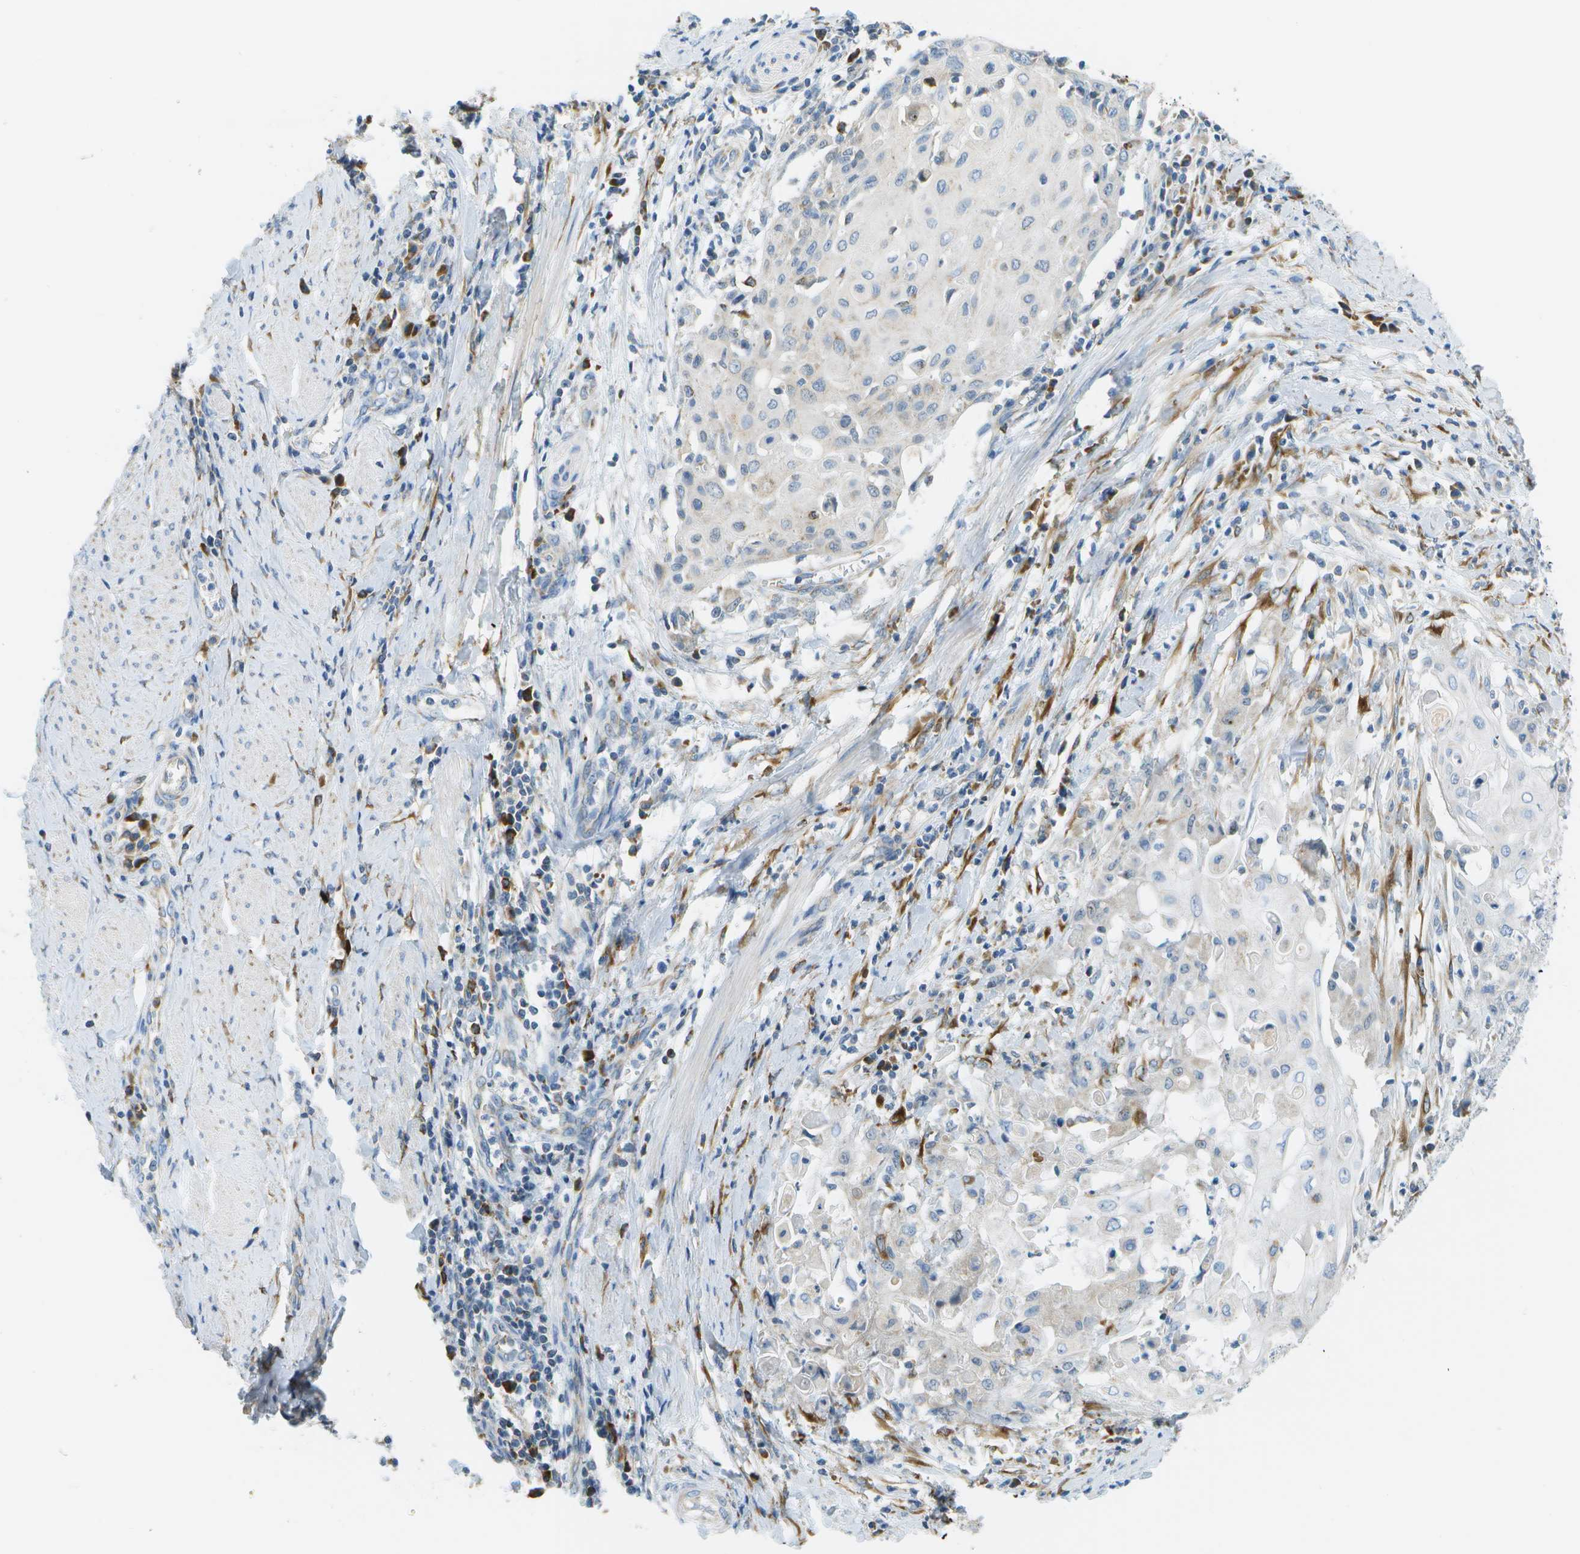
{"staining": {"intensity": "negative", "quantity": "none", "location": "none"}, "tissue": "cervical cancer", "cell_type": "Tumor cells", "image_type": "cancer", "snomed": [{"axis": "morphology", "description": "Squamous cell carcinoma, NOS"}, {"axis": "topography", "description": "Cervix"}], "caption": "Protein analysis of cervical squamous cell carcinoma reveals no significant staining in tumor cells.", "gene": "PTGIS", "patient": {"sex": "female", "age": 39}}